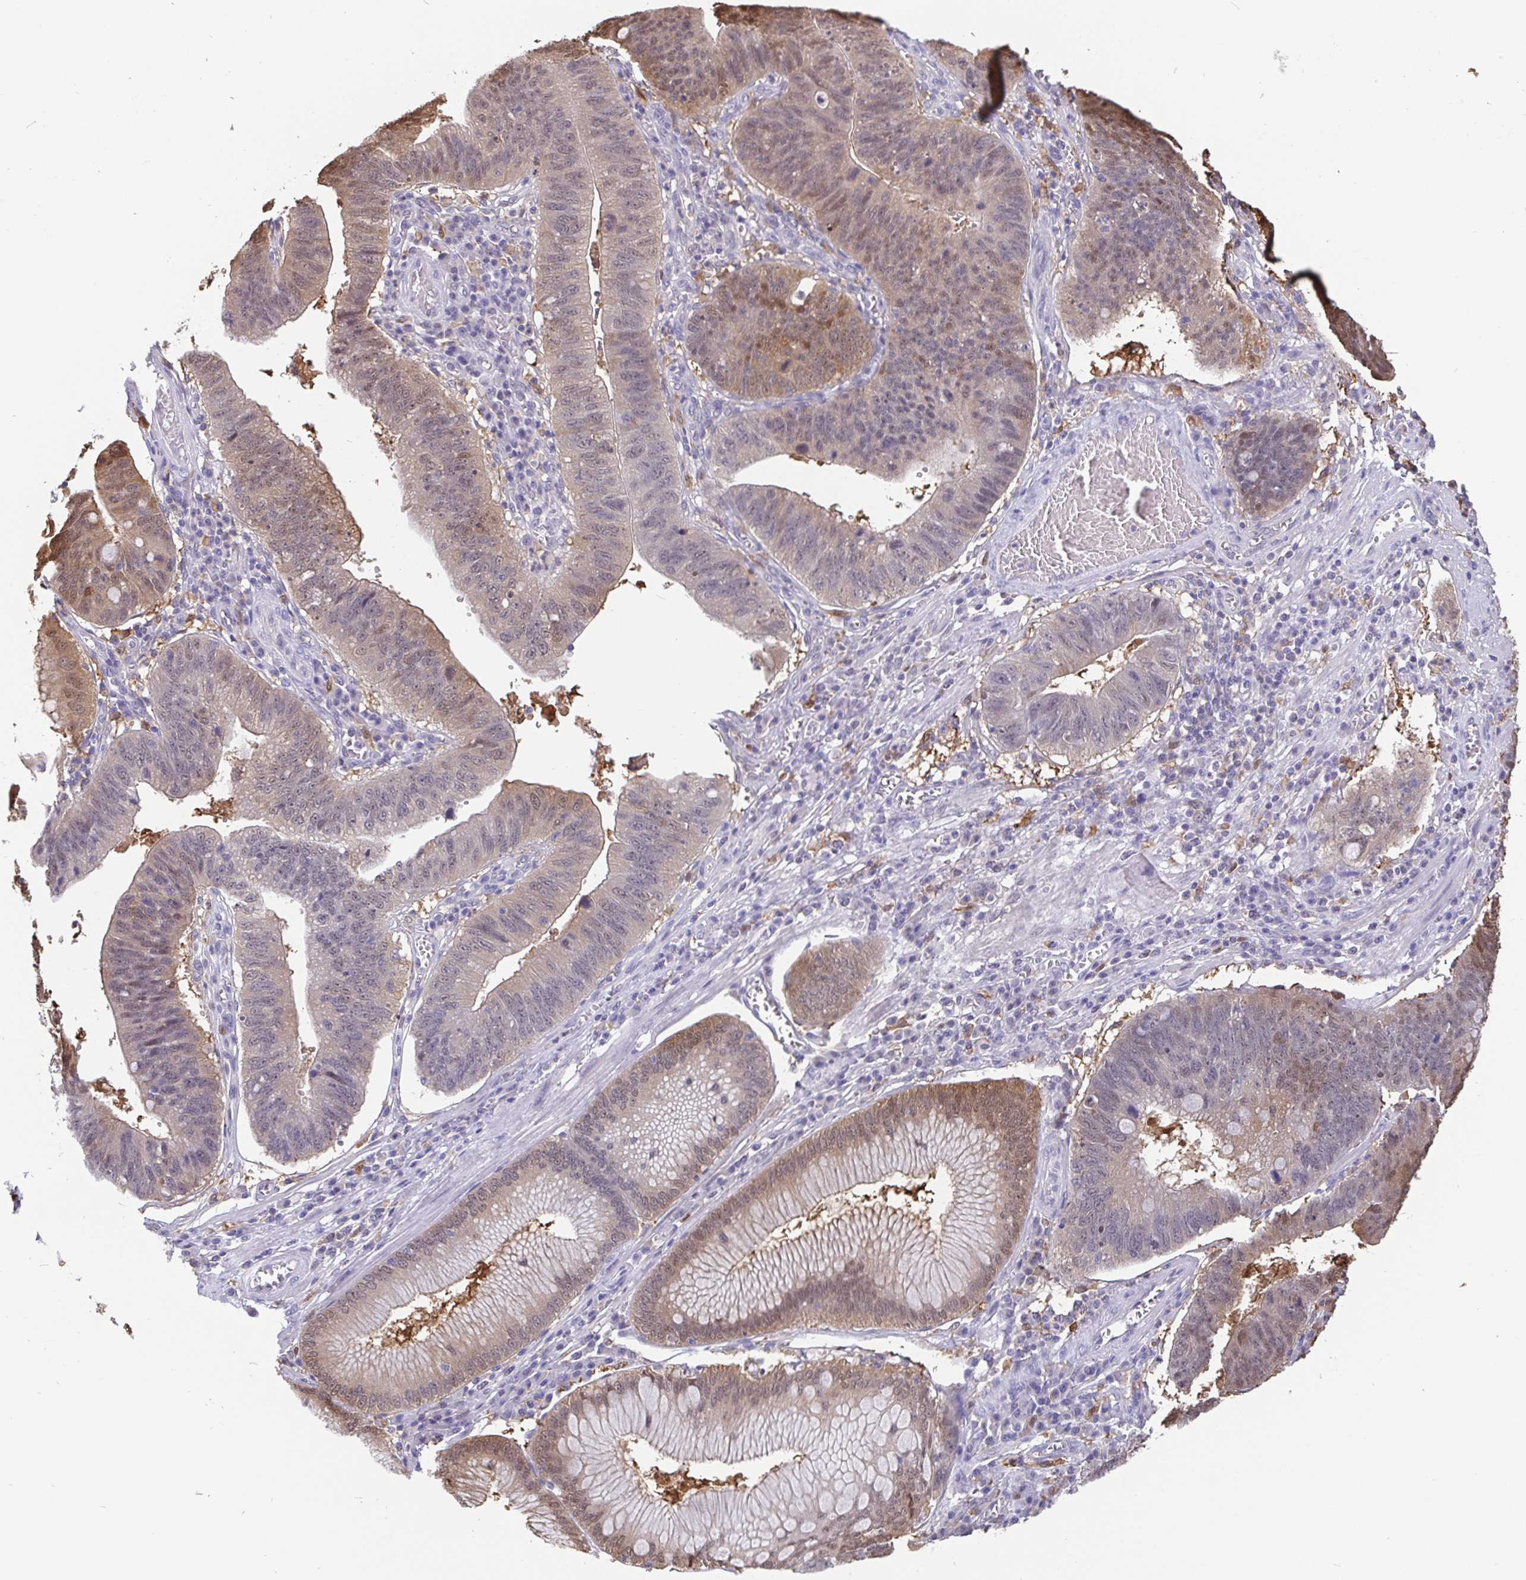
{"staining": {"intensity": "weak", "quantity": "25%-75%", "location": "cytoplasmic/membranous,nuclear"}, "tissue": "stomach cancer", "cell_type": "Tumor cells", "image_type": "cancer", "snomed": [{"axis": "morphology", "description": "Adenocarcinoma, NOS"}, {"axis": "topography", "description": "Stomach"}], "caption": "About 25%-75% of tumor cells in human adenocarcinoma (stomach) demonstrate weak cytoplasmic/membranous and nuclear protein staining as visualized by brown immunohistochemical staining.", "gene": "IDH1", "patient": {"sex": "male", "age": 59}}